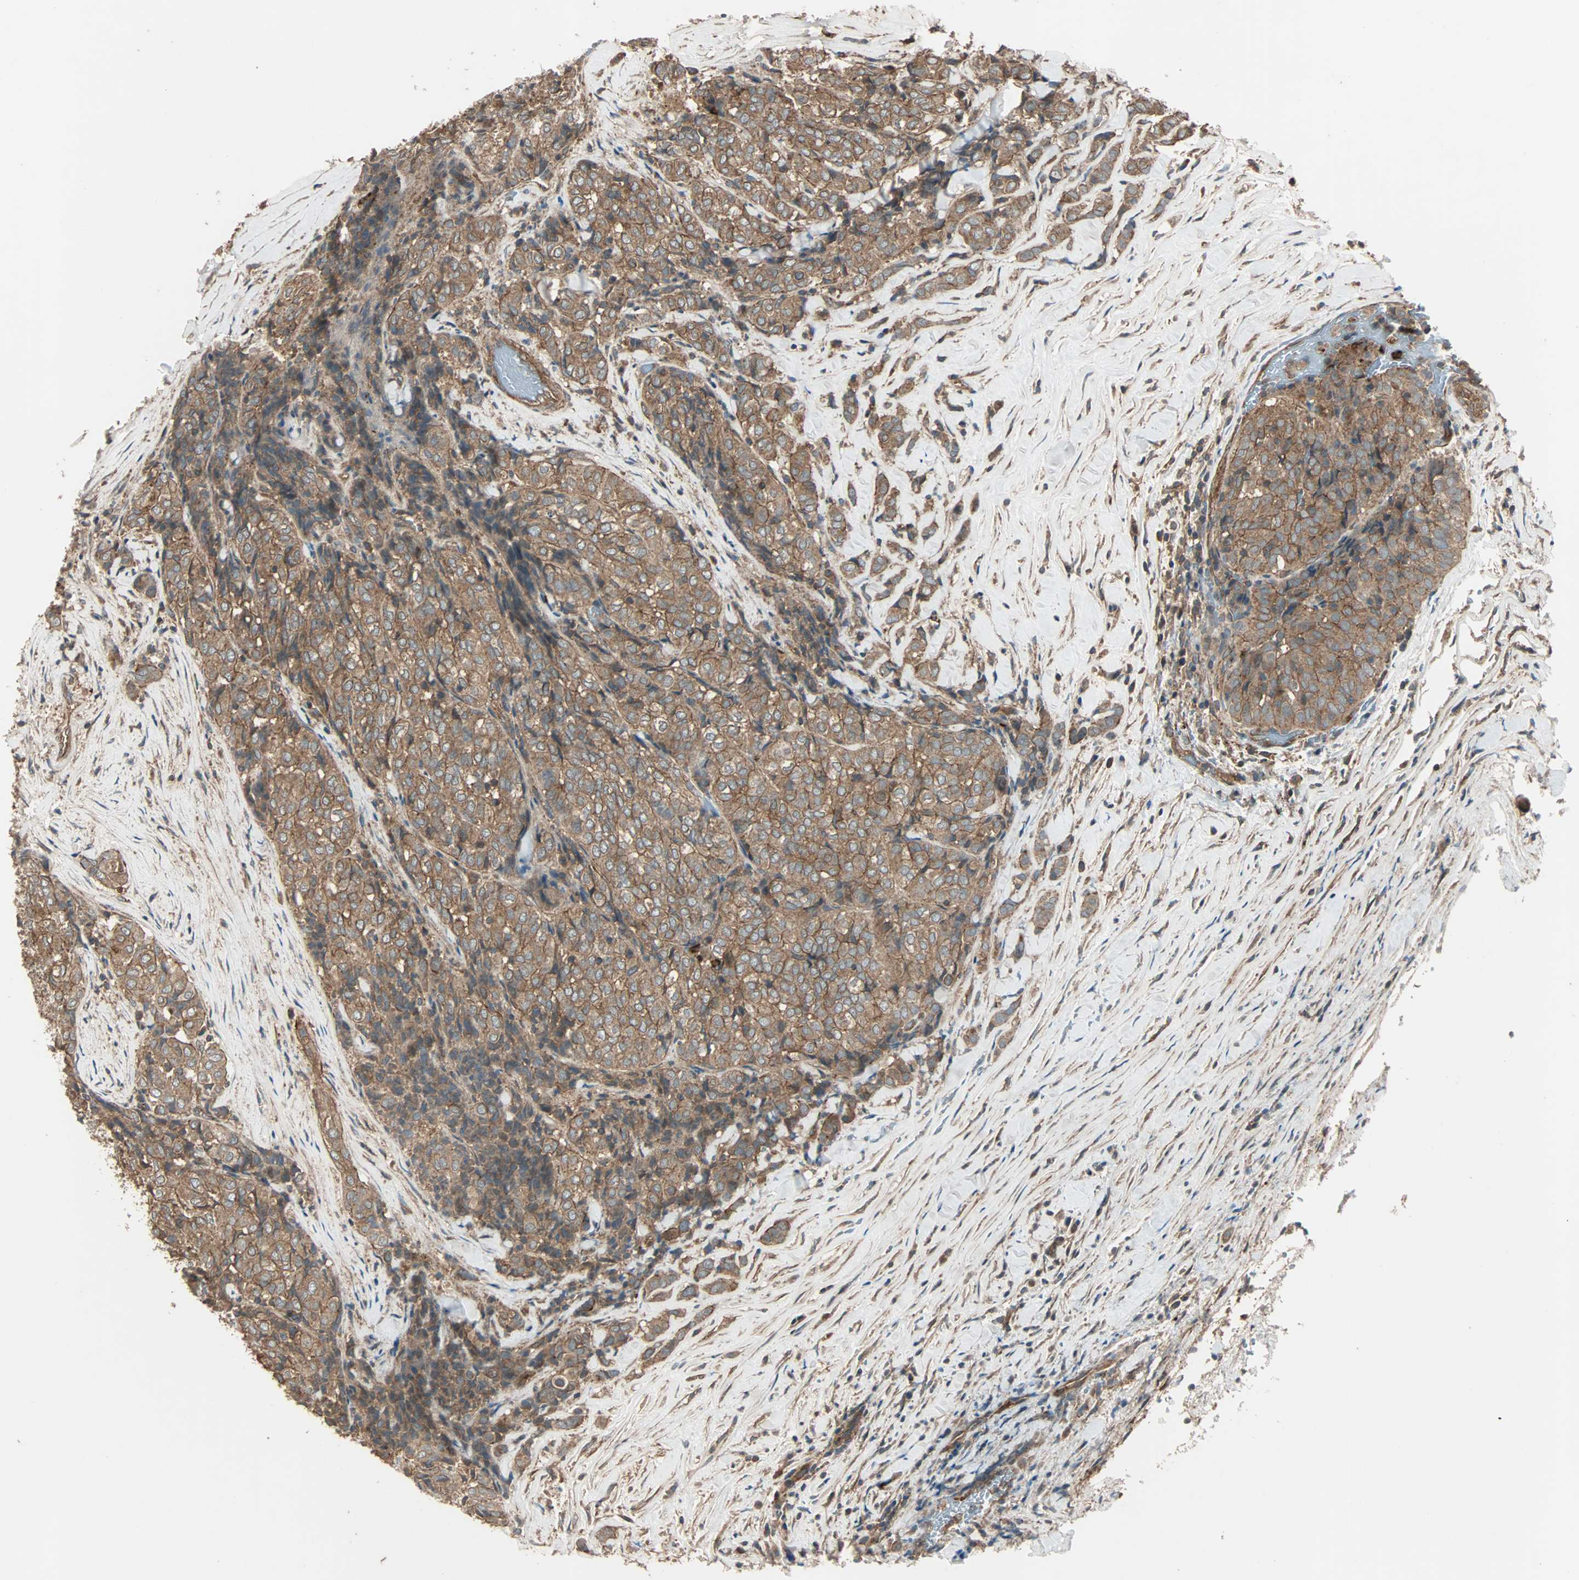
{"staining": {"intensity": "moderate", "quantity": ">75%", "location": "cytoplasmic/membranous"}, "tissue": "thyroid cancer", "cell_type": "Tumor cells", "image_type": "cancer", "snomed": [{"axis": "morphology", "description": "Normal tissue, NOS"}, {"axis": "morphology", "description": "Papillary adenocarcinoma, NOS"}, {"axis": "topography", "description": "Thyroid gland"}], "caption": "About >75% of tumor cells in thyroid cancer show moderate cytoplasmic/membranous protein staining as visualized by brown immunohistochemical staining.", "gene": "GCK", "patient": {"sex": "female", "age": 30}}